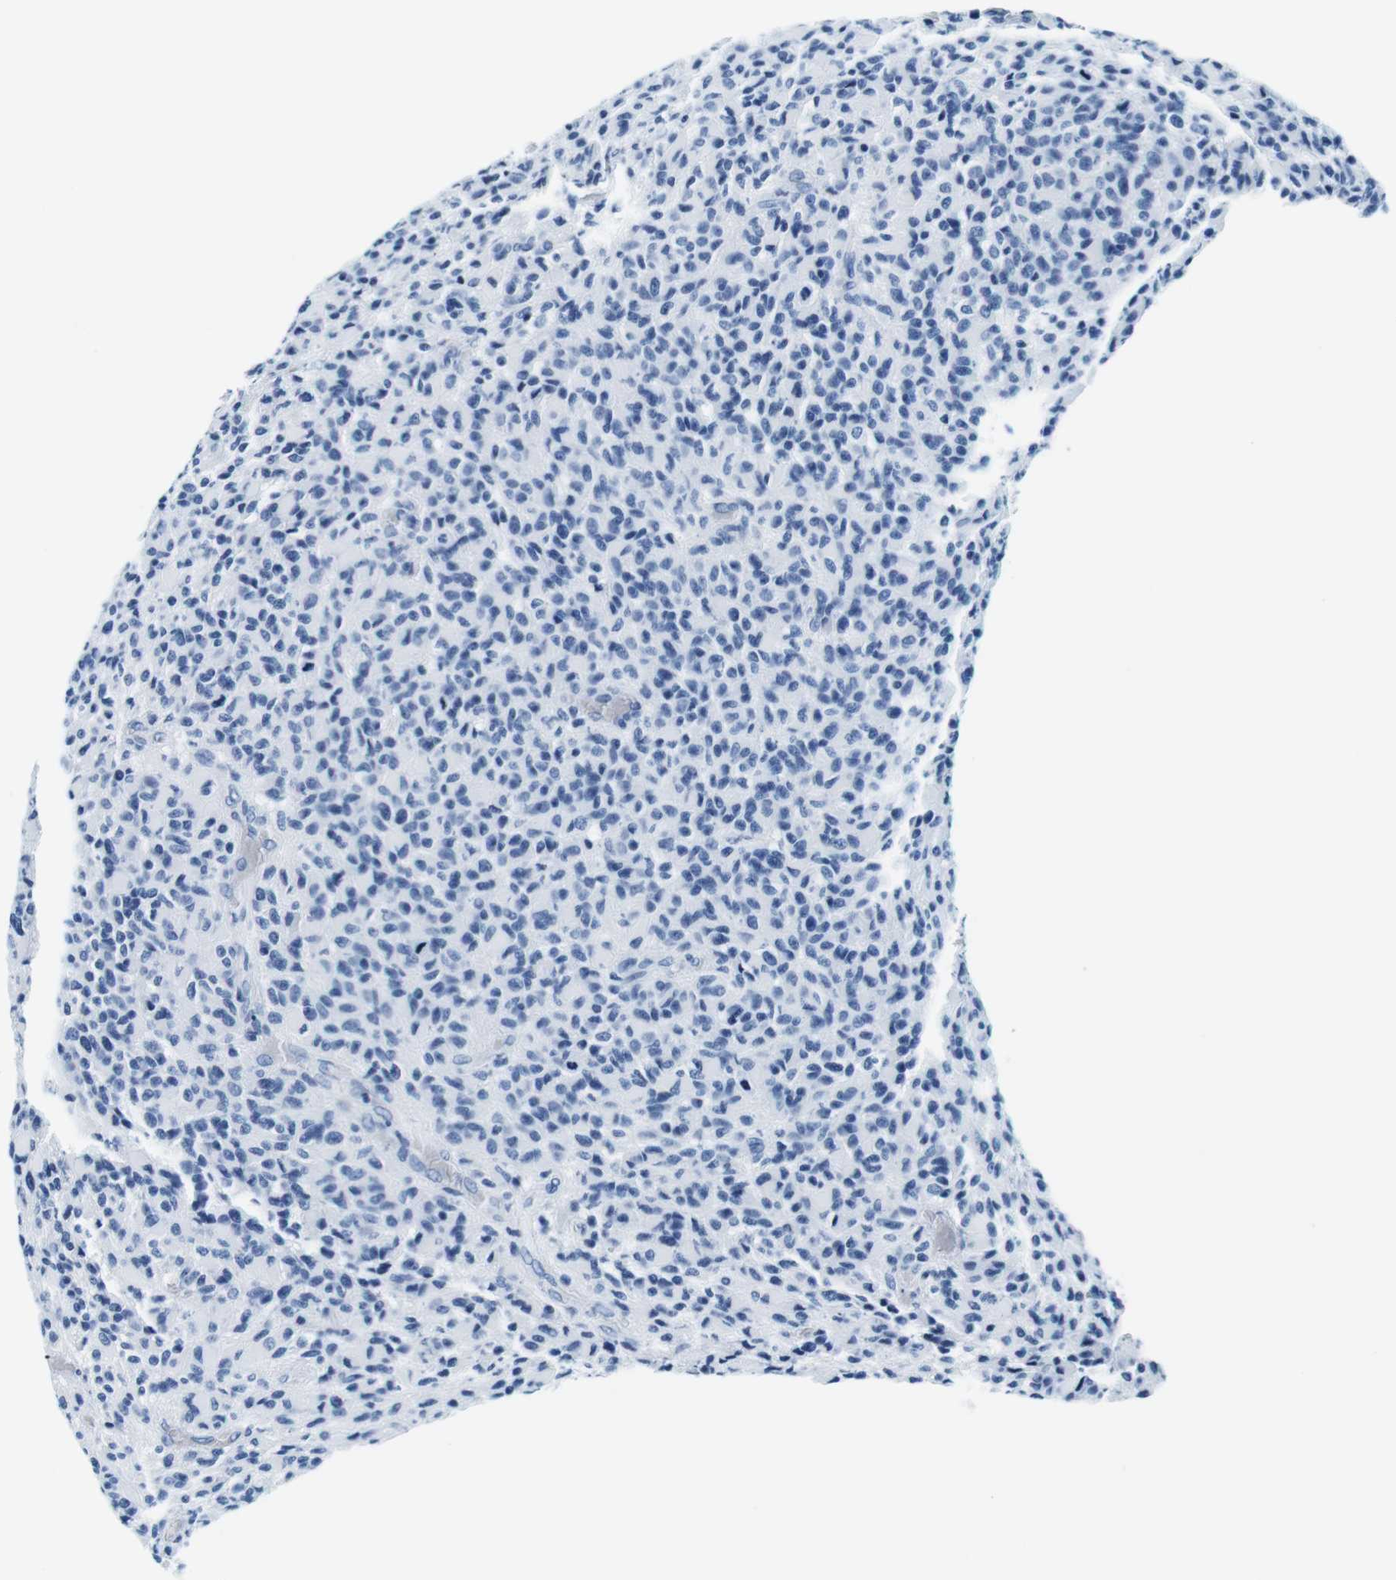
{"staining": {"intensity": "negative", "quantity": "none", "location": "none"}, "tissue": "glioma", "cell_type": "Tumor cells", "image_type": "cancer", "snomed": [{"axis": "morphology", "description": "Glioma, malignant, High grade"}, {"axis": "topography", "description": "Brain"}], "caption": "DAB immunohistochemical staining of human malignant high-grade glioma exhibits no significant staining in tumor cells.", "gene": "ELANE", "patient": {"sex": "male", "age": 71}}